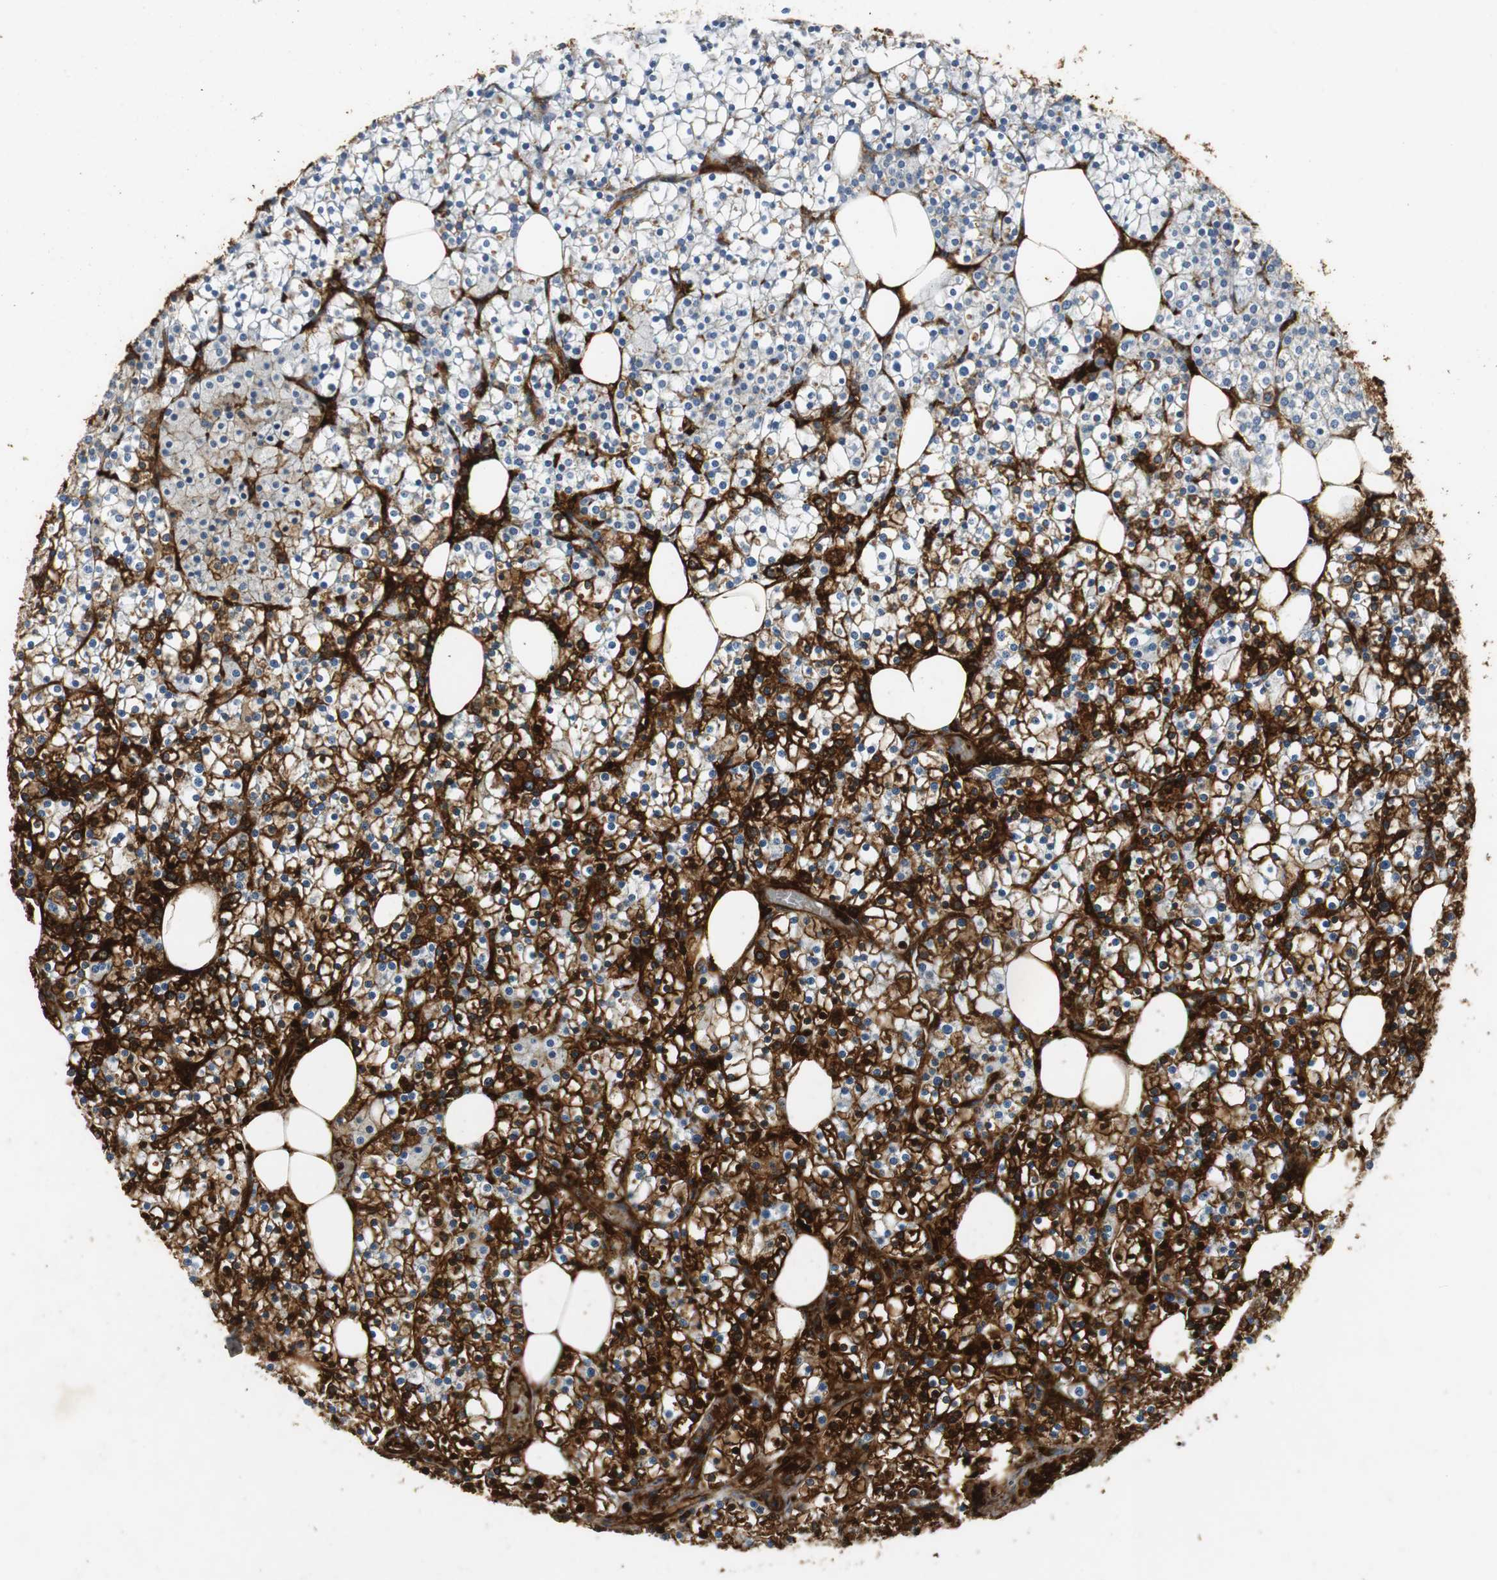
{"staining": {"intensity": "strong", "quantity": "25%-75%", "location": "cytoplasmic/membranous"}, "tissue": "parathyroid gland", "cell_type": "Glandular cells", "image_type": "normal", "snomed": [{"axis": "morphology", "description": "Normal tissue, NOS"}, {"axis": "topography", "description": "Parathyroid gland"}], "caption": "An IHC histopathology image of normal tissue is shown. Protein staining in brown labels strong cytoplasmic/membranous positivity in parathyroid gland within glandular cells. Using DAB (brown) and hematoxylin (blue) stains, captured at high magnification using brightfield microscopy.", "gene": "ORM1", "patient": {"sex": "female", "age": 63}}